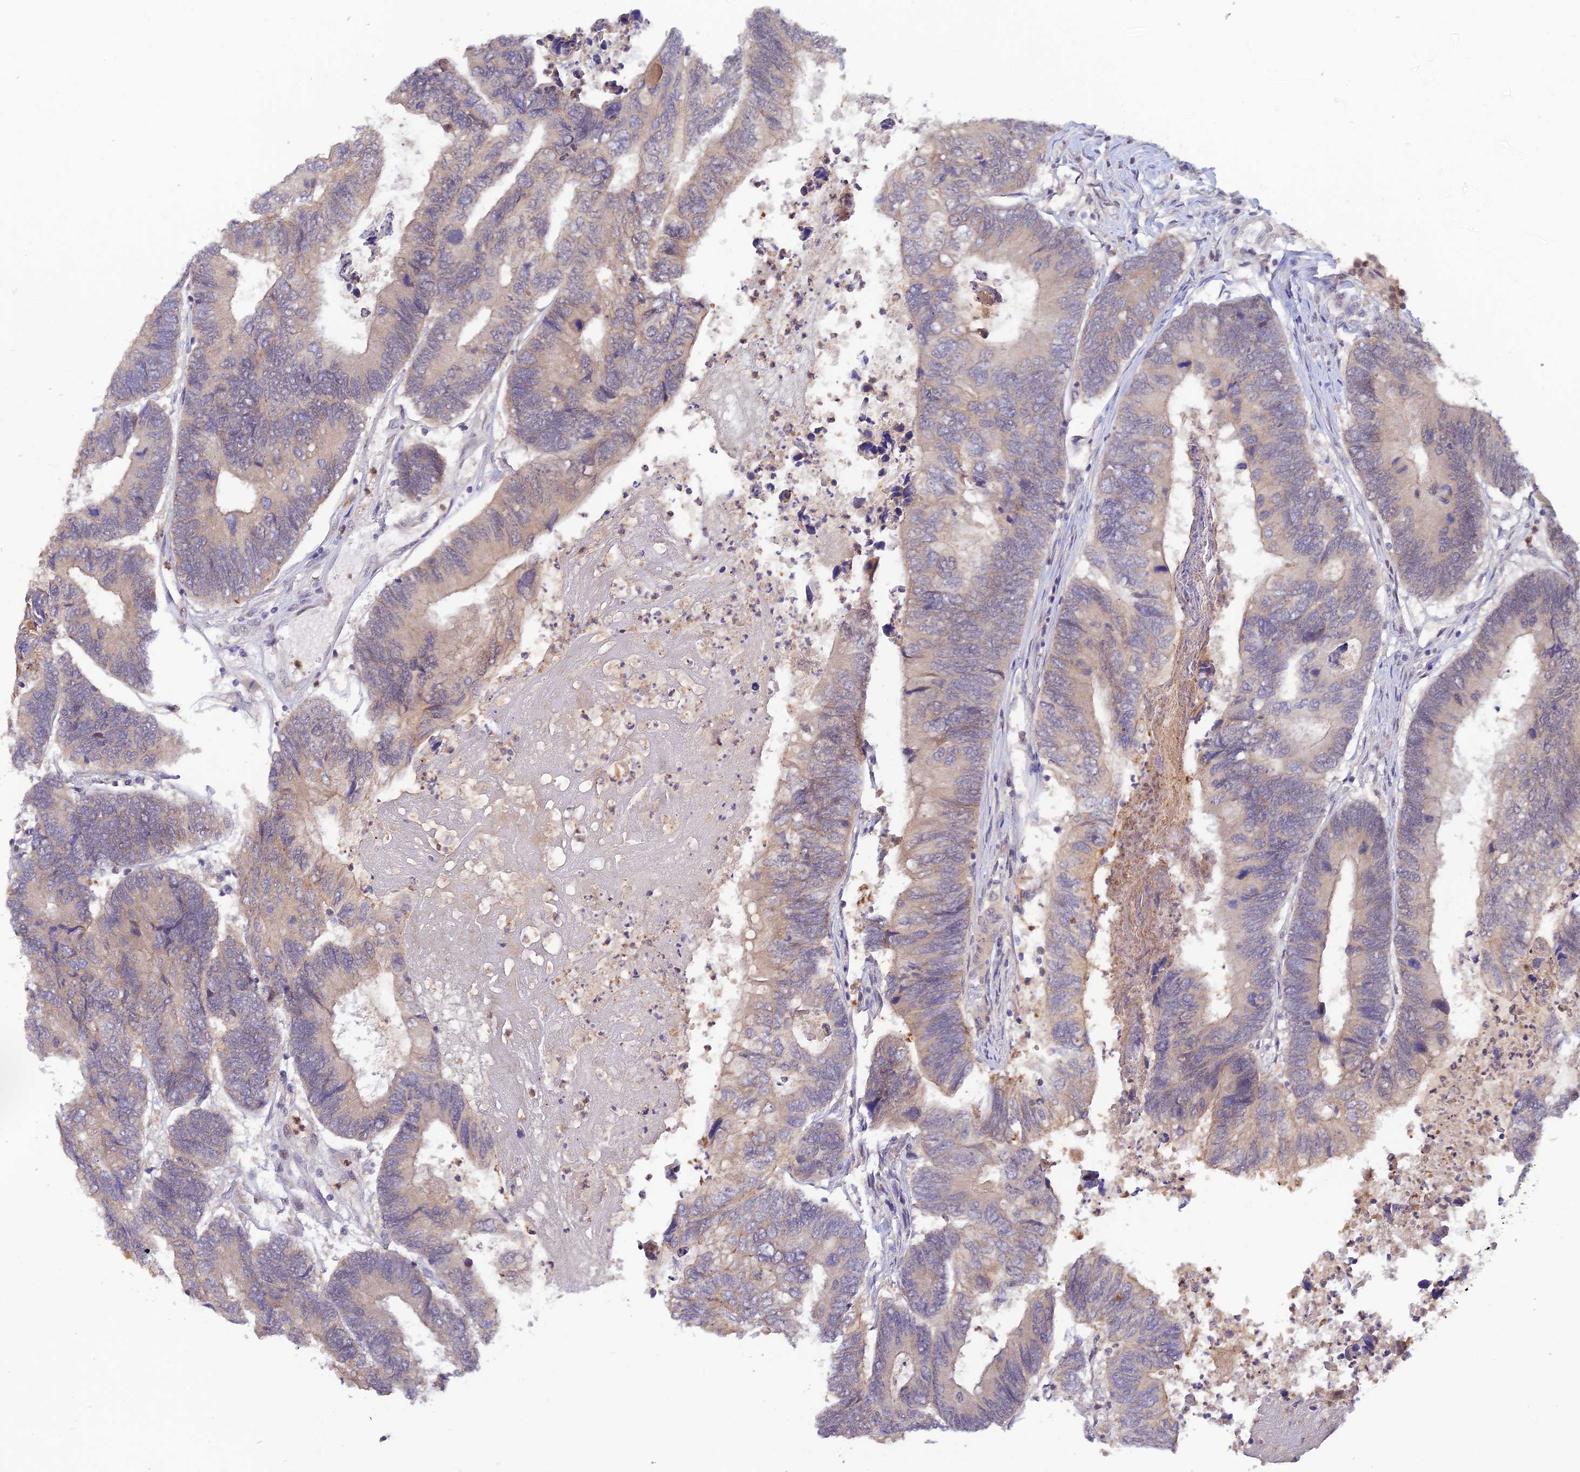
{"staining": {"intensity": "weak", "quantity": "25%-75%", "location": "cytoplasmic/membranous"}, "tissue": "colorectal cancer", "cell_type": "Tumor cells", "image_type": "cancer", "snomed": [{"axis": "morphology", "description": "Adenocarcinoma, NOS"}, {"axis": "topography", "description": "Colon"}], "caption": "Immunohistochemistry (IHC) staining of adenocarcinoma (colorectal), which demonstrates low levels of weak cytoplasmic/membranous staining in approximately 25%-75% of tumor cells indicating weak cytoplasmic/membranous protein staining. The staining was performed using DAB (3,3'-diaminobenzidine) (brown) for protein detection and nuclei were counterstained in hematoxylin (blue).", "gene": "FASTKD5", "patient": {"sex": "female", "age": 67}}